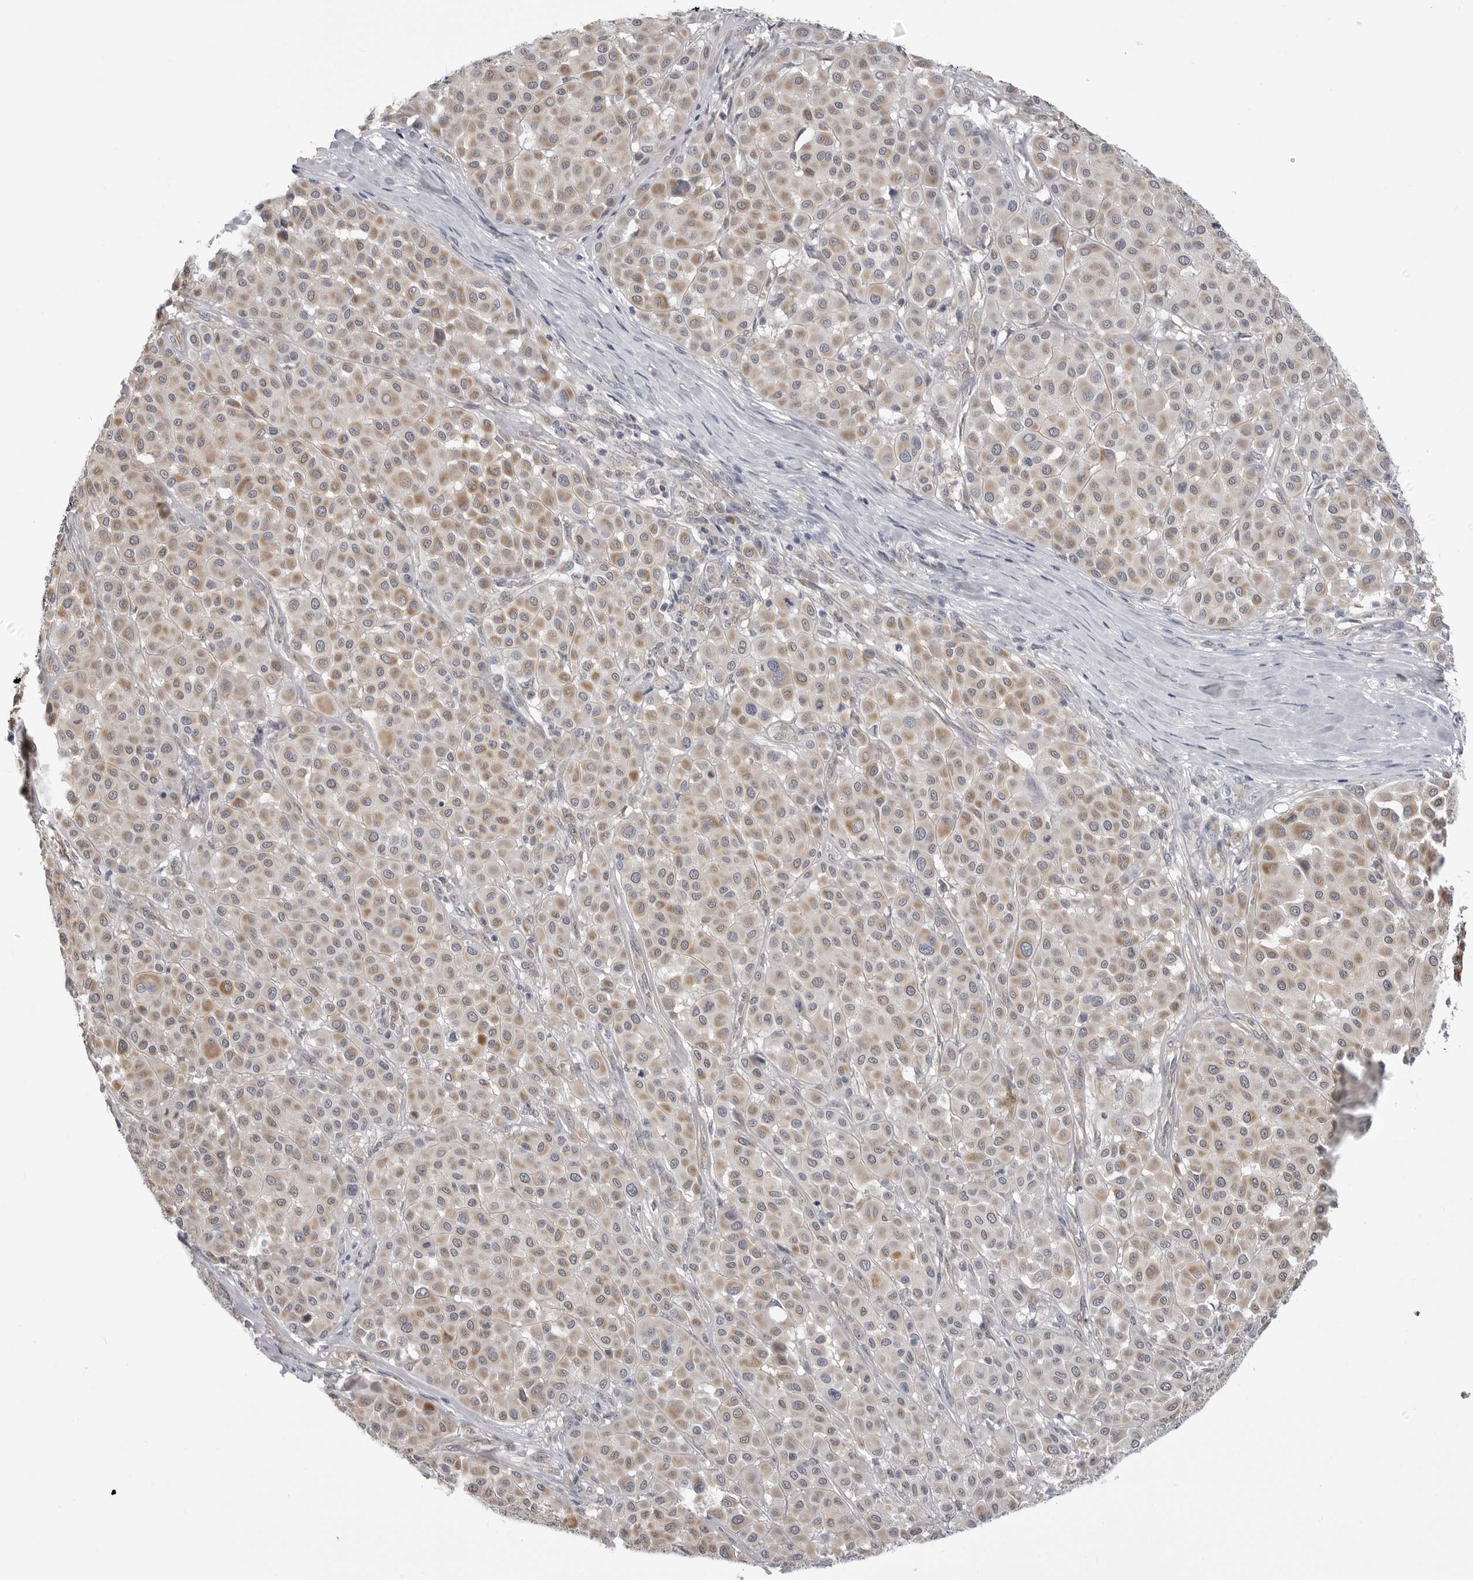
{"staining": {"intensity": "weak", "quantity": ">75%", "location": "cytoplasmic/membranous"}, "tissue": "melanoma", "cell_type": "Tumor cells", "image_type": "cancer", "snomed": [{"axis": "morphology", "description": "Malignant melanoma, Metastatic site"}, {"axis": "topography", "description": "Soft tissue"}], "caption": "Malignant melanoma (metastatic site) stained with a brown dye shows weak cytoplasmic/membranous positive positivity in about >75% of tumor cells.", "gene": "FH", "patient": {"sex": "male", "age": 41}}